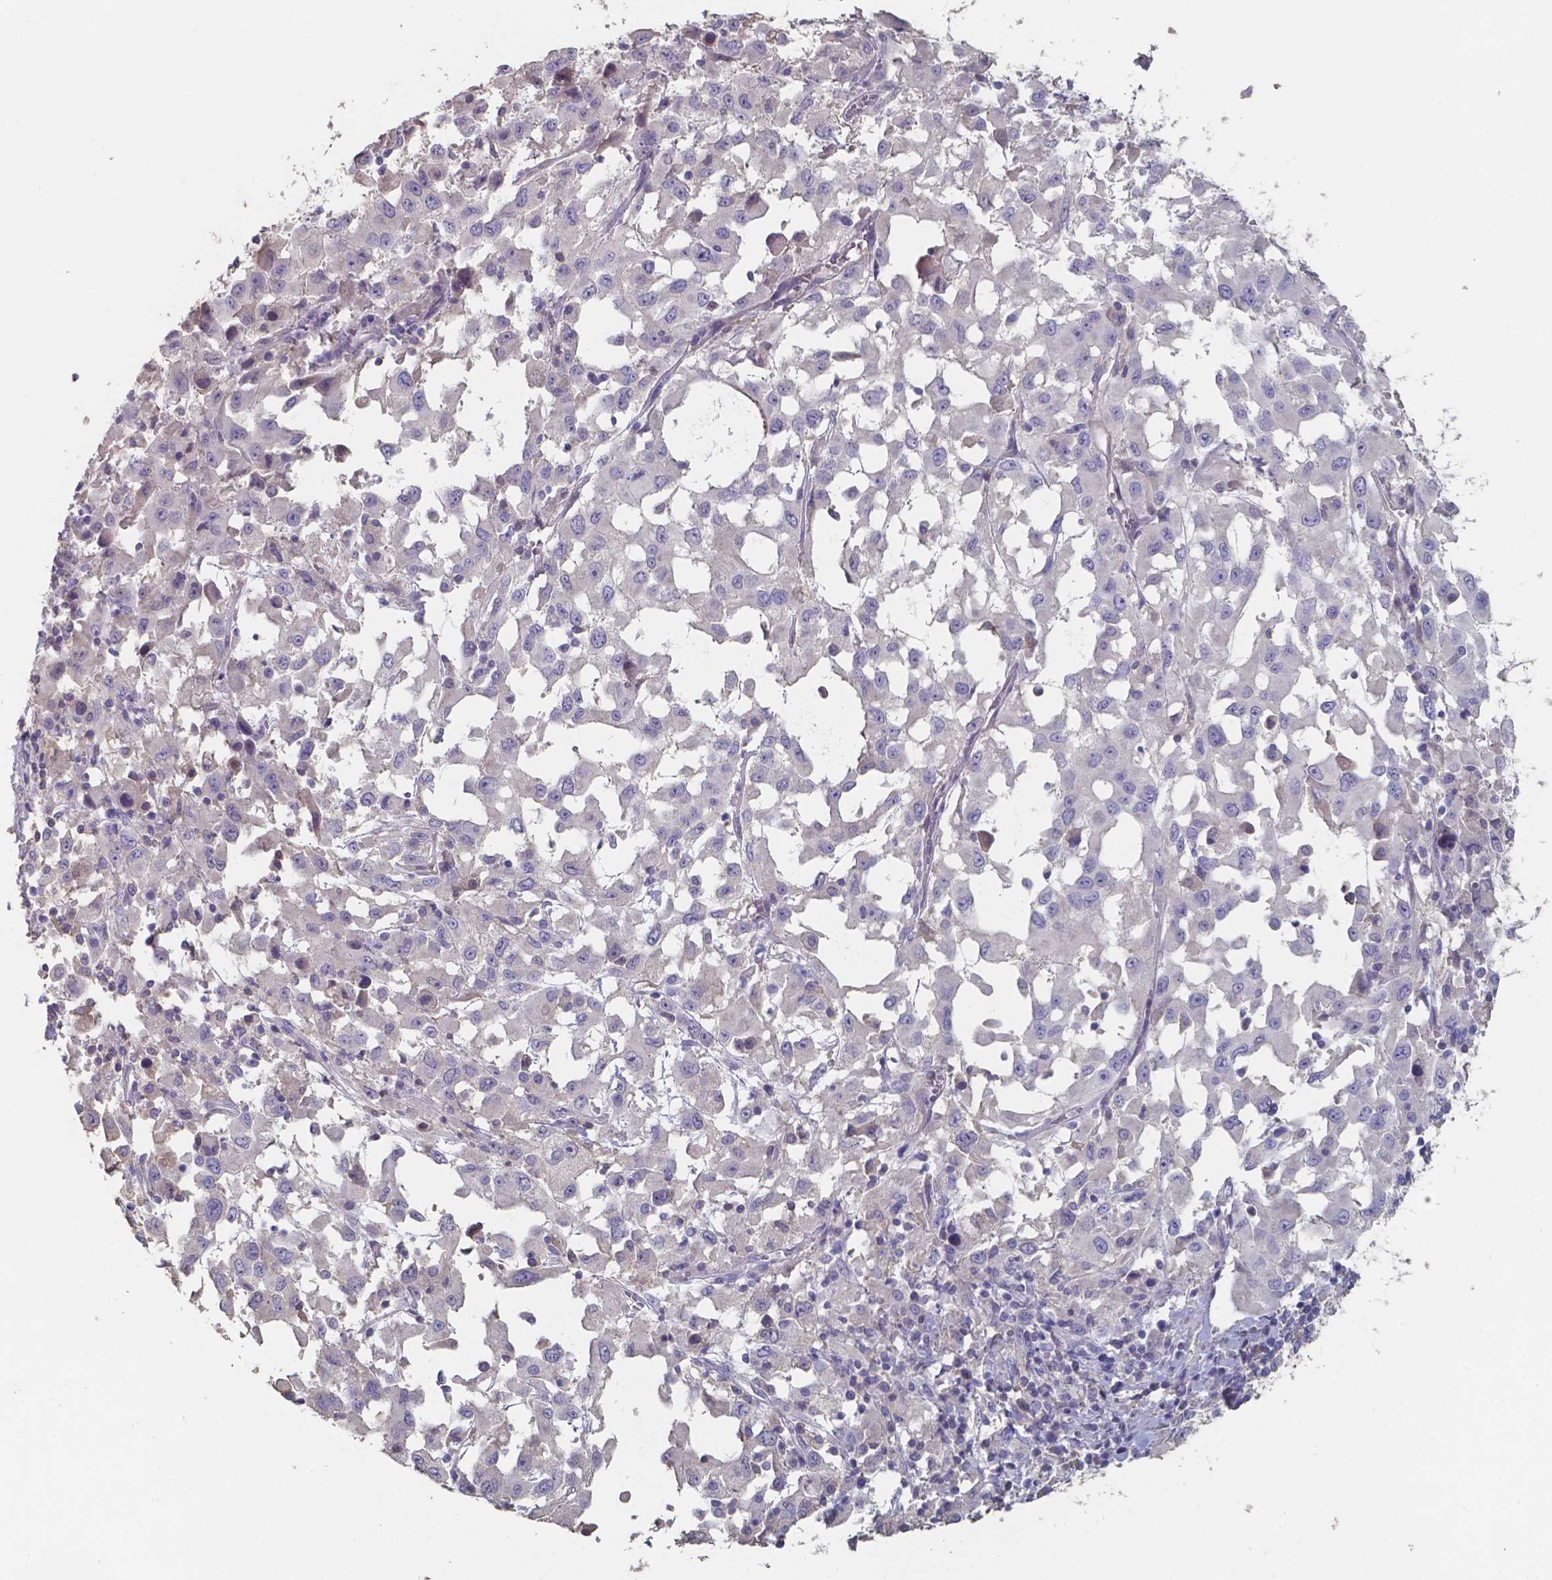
{"staining": {"intensity": "negative", "quantity": "none", "location": "none"}, "tissue": "melanoma", "cell_type": "Tumor cells", "image_type": "cancer", "snomed": [{"axis": "morphology", "description": "Malignant melanoma, Metastatic site"}, {"axis": "topography", "description": "Soft tissue"}], "caption": "High magnification brightfield microscopy of malignant melanoma (metastatic site) stained with DAB (brown) and counterstained with hematoxylin (blue): tumor cells show no significant positivity.", "gene": "FOXJ1", "patient": {"sex": "male", "age": 50}}